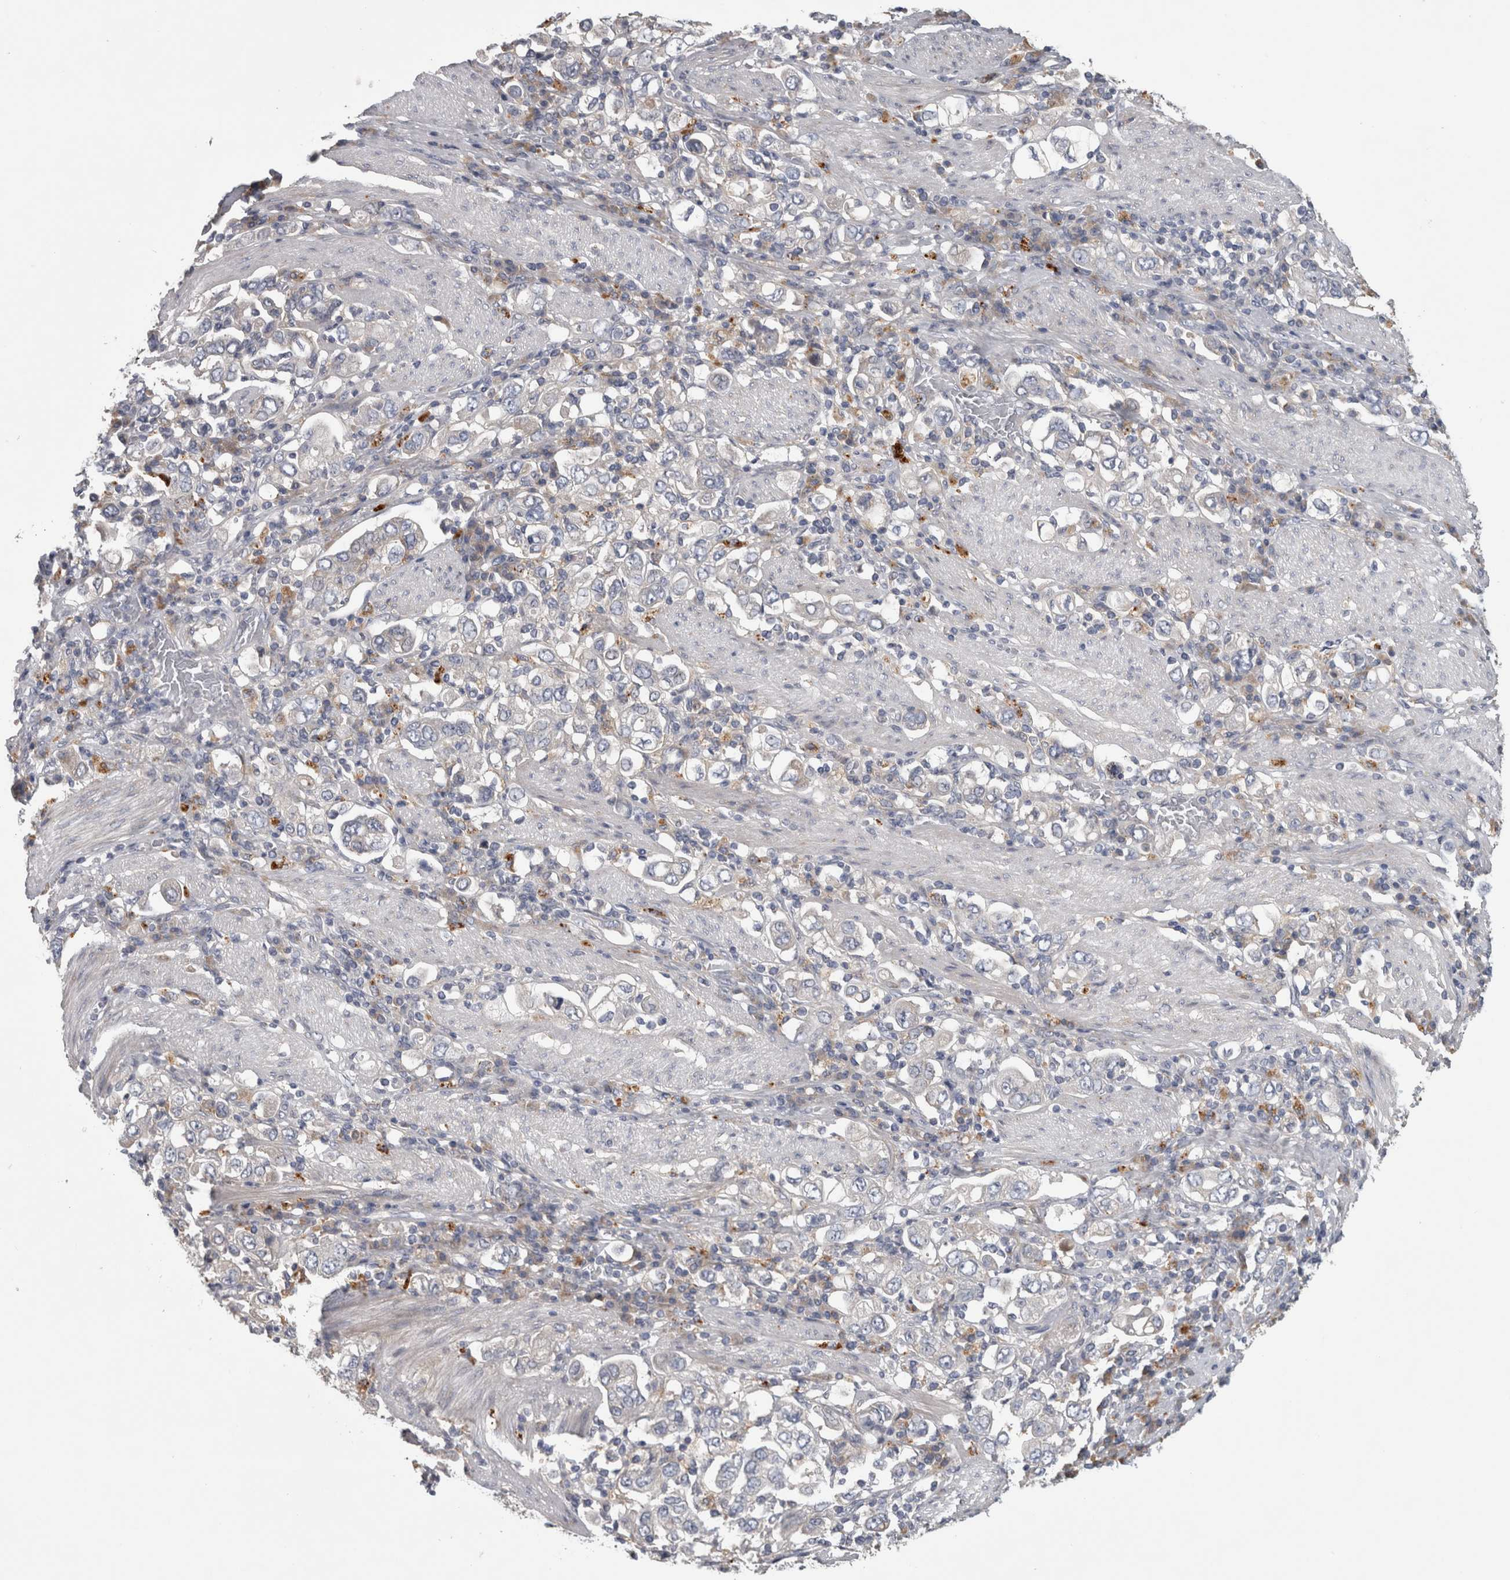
{"staining": {"intensity": "negative", "quantity": "none", "location": "none"}, "tissue": "stomach cancer", "cell_type": "Tumor cells", "image_type": "cancer", "snomed": [{"axis": "morphology", "description": "Adenocarcinoma, NOS"}, {"axis": "topography", "description": "Stomach, upper"}], "caption": "An immunohistochemistry (IHC) photomicrograph of adenocarcinoma (stomach) is shown. There is no staining in tumor cells of adenocarcinoma (stomach).", "gene": "ATXN2", "patient": {"sex": "male", "age": 62}}